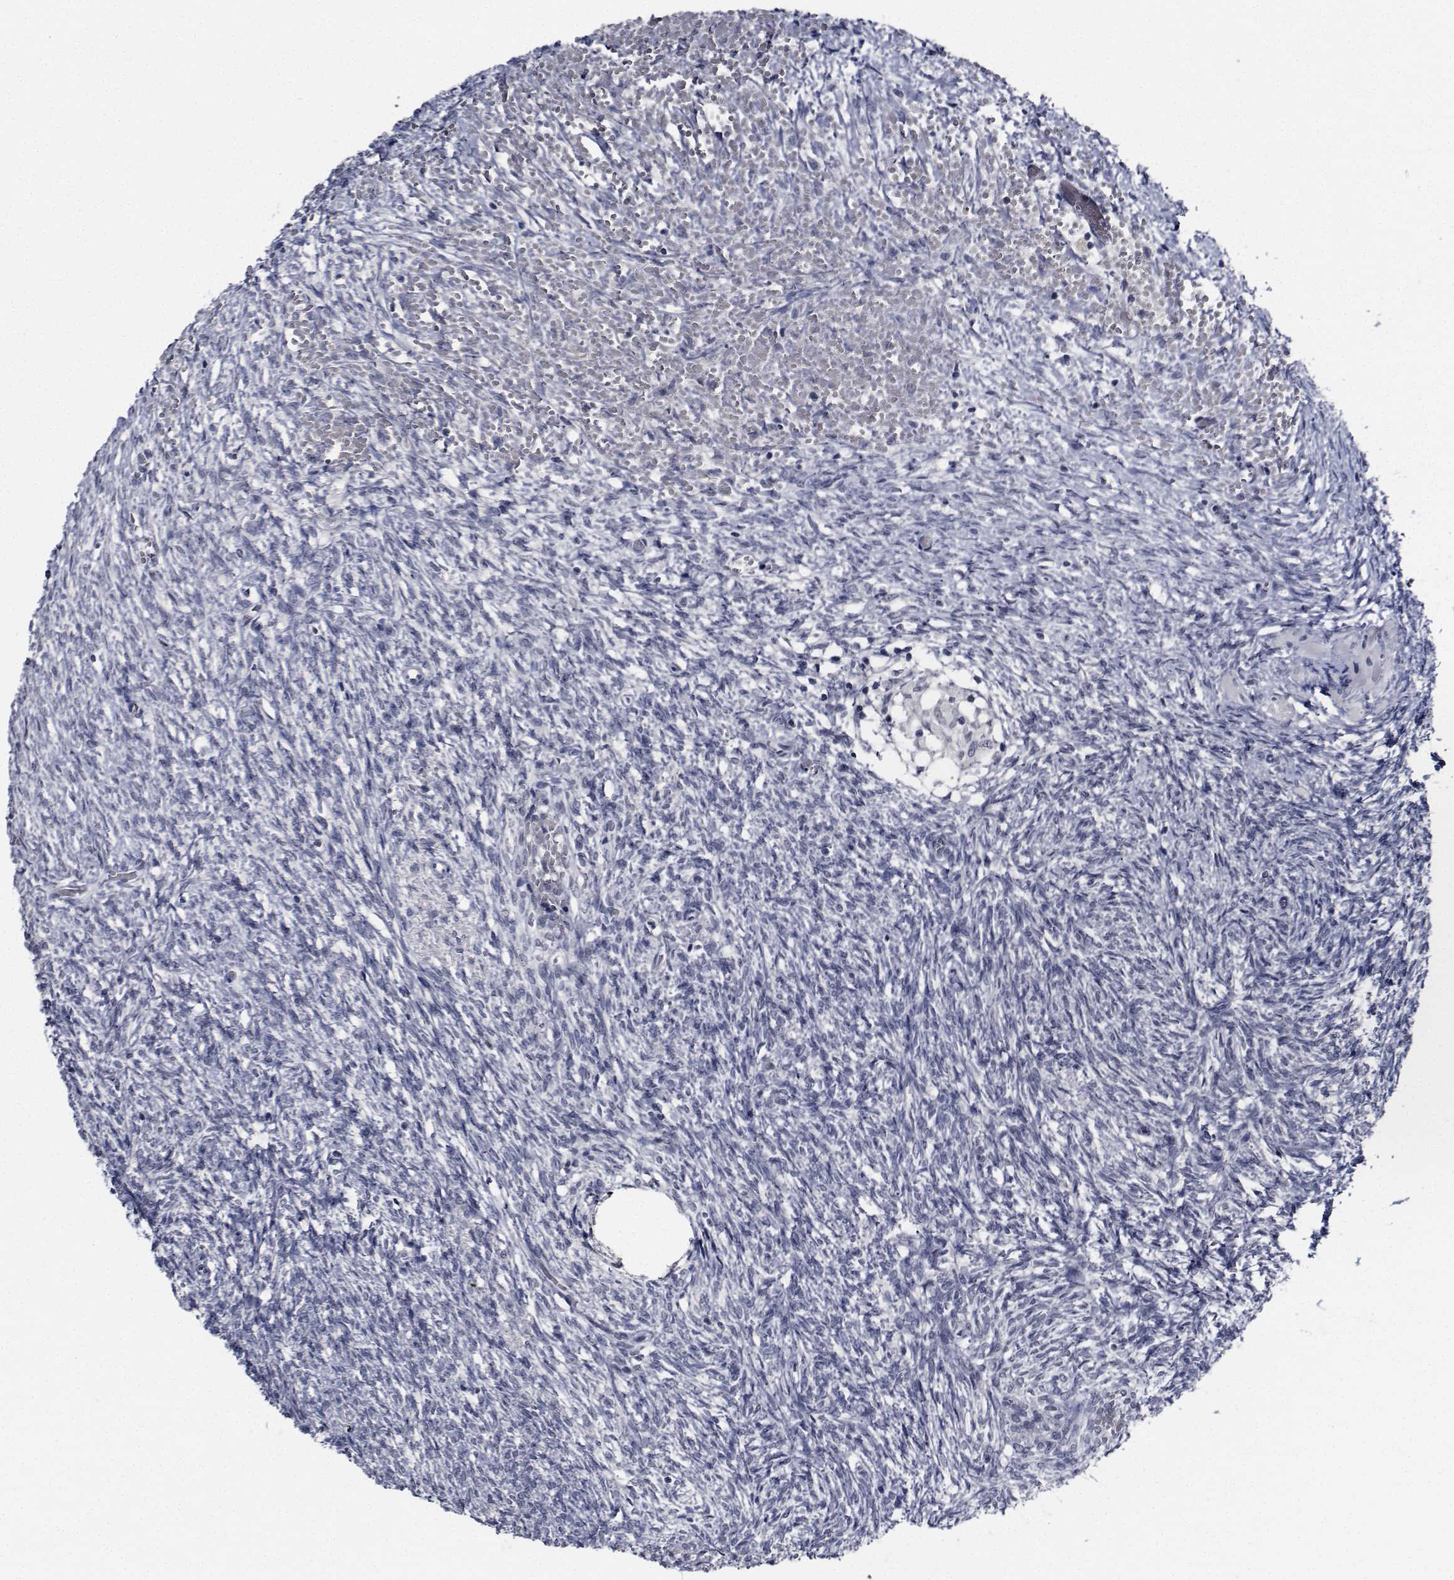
{"staining": {"intensity": "moderate", "quantity": ">75%", "location": "cytoplasmic/membranous"}, "tissue": "ovary", "cell_type": "Follicle cells", "image_type": "normal", "snomed": [{"axis": "morphology", "description": "Normal tissue, NOS"}, {"axis": "topography", "description": "Ovary"}], "caption": "An immunohistochemistry (IHC) histopathology image of benign tissue is shown. Protein staining in brown shows moderate cytoplasmic/membranous positivity in ovary within follicle cells. (DAB (3,3'-diaminobenzidine) IHC, brown staining for protein, blue staining for nuclei).", "gene": "NVL", "patient": {"sex": "female", "age": 46}}